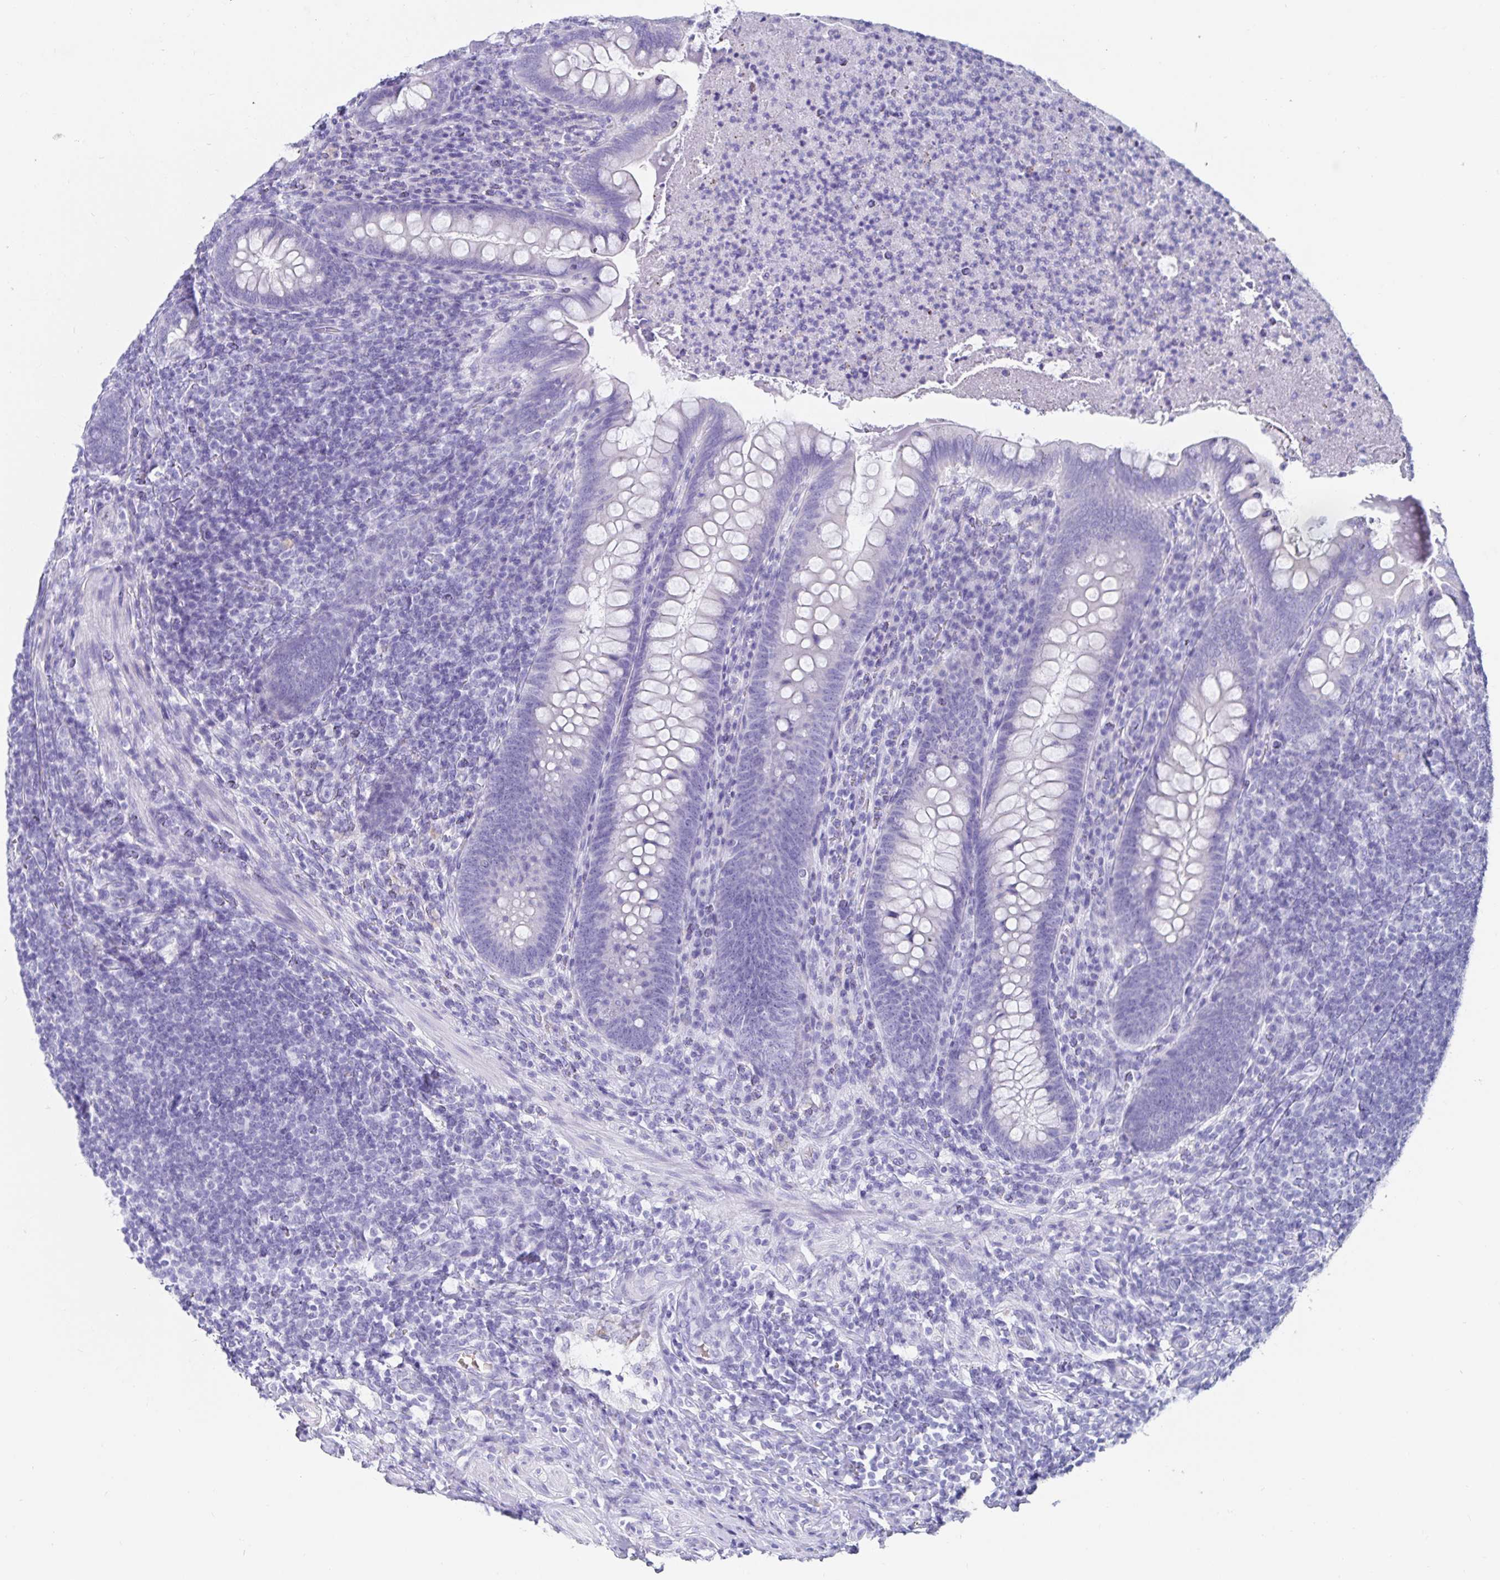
{"staining": {"intensity": "negative", "quantity": "none", "location": "none"}, "tissue": "appendix", "cell_type": "Glandular cells", "image_type": "normal", "snomed": [{"axis": "morphology", "description": "Normal tissue, NOS"}, {"axis": "topography", "description": "Appendix"}], "caption": "This is an IHC histopathology image of unremarkable appendix. There is no positivity in glandular cells.", "gene": "ZPBP2", "patient": {"sex": "male", "age": 47}}